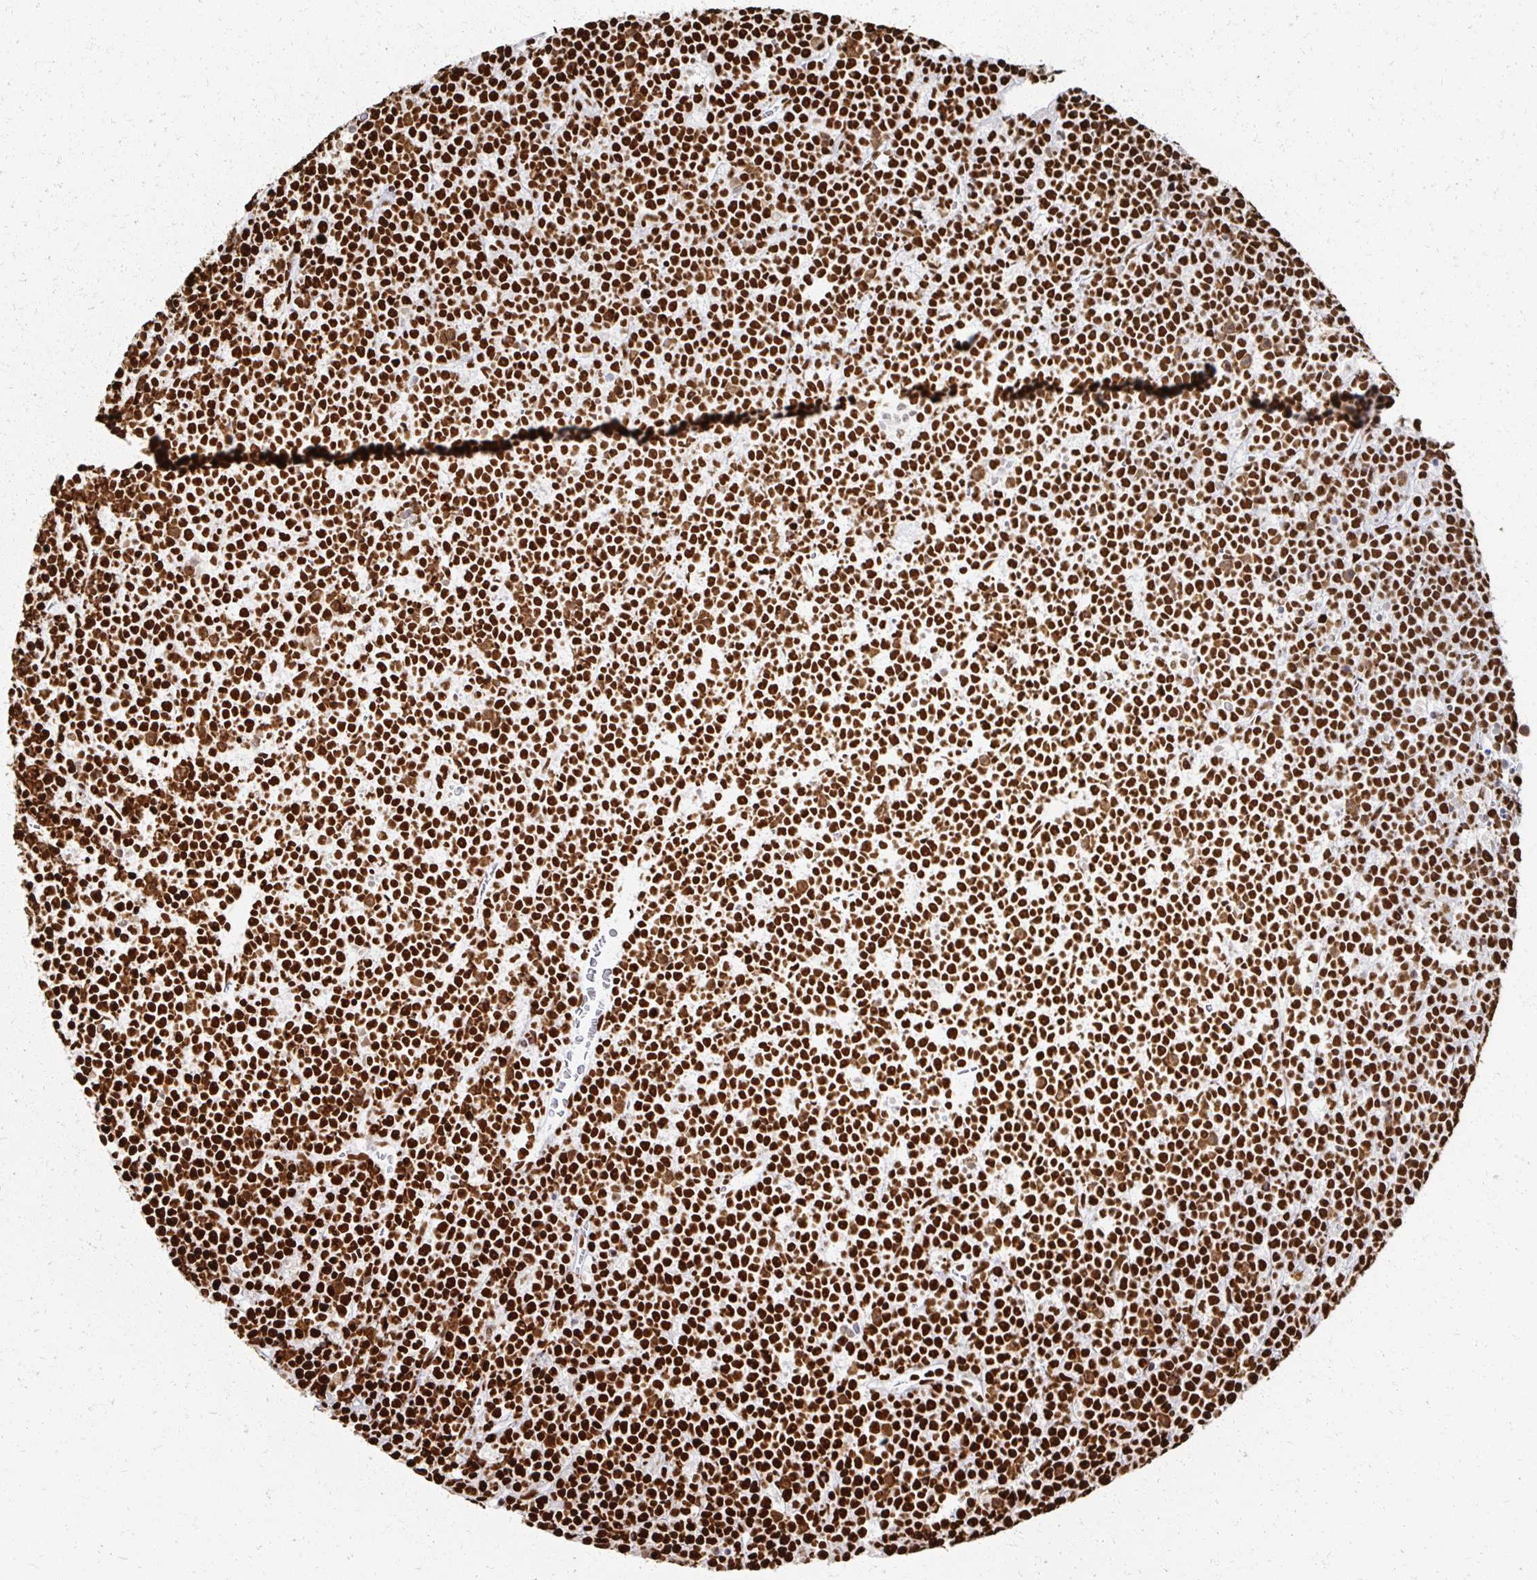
{"staining": {"intensity": "strong", "quantity": ">75%", "location": "nuclear"}, "tissue": "lymphoma", "cell_type": "Tumor cells", "image_type": "cancer", "snomed": [{"axis": "morphology", "description": "Malignant lymphoma, non-Hodgkin's type, High grade"}, {"axis": "topography", "description": "Ovary"}], "caption": "Protein expression analysis of human lymphoma reveals strong nuclear positivity in about >75% of tumor cells. Nuclei are stained in blue.", "gene": "RBBP7", "patient": {"sex": "female", "age": 56}}